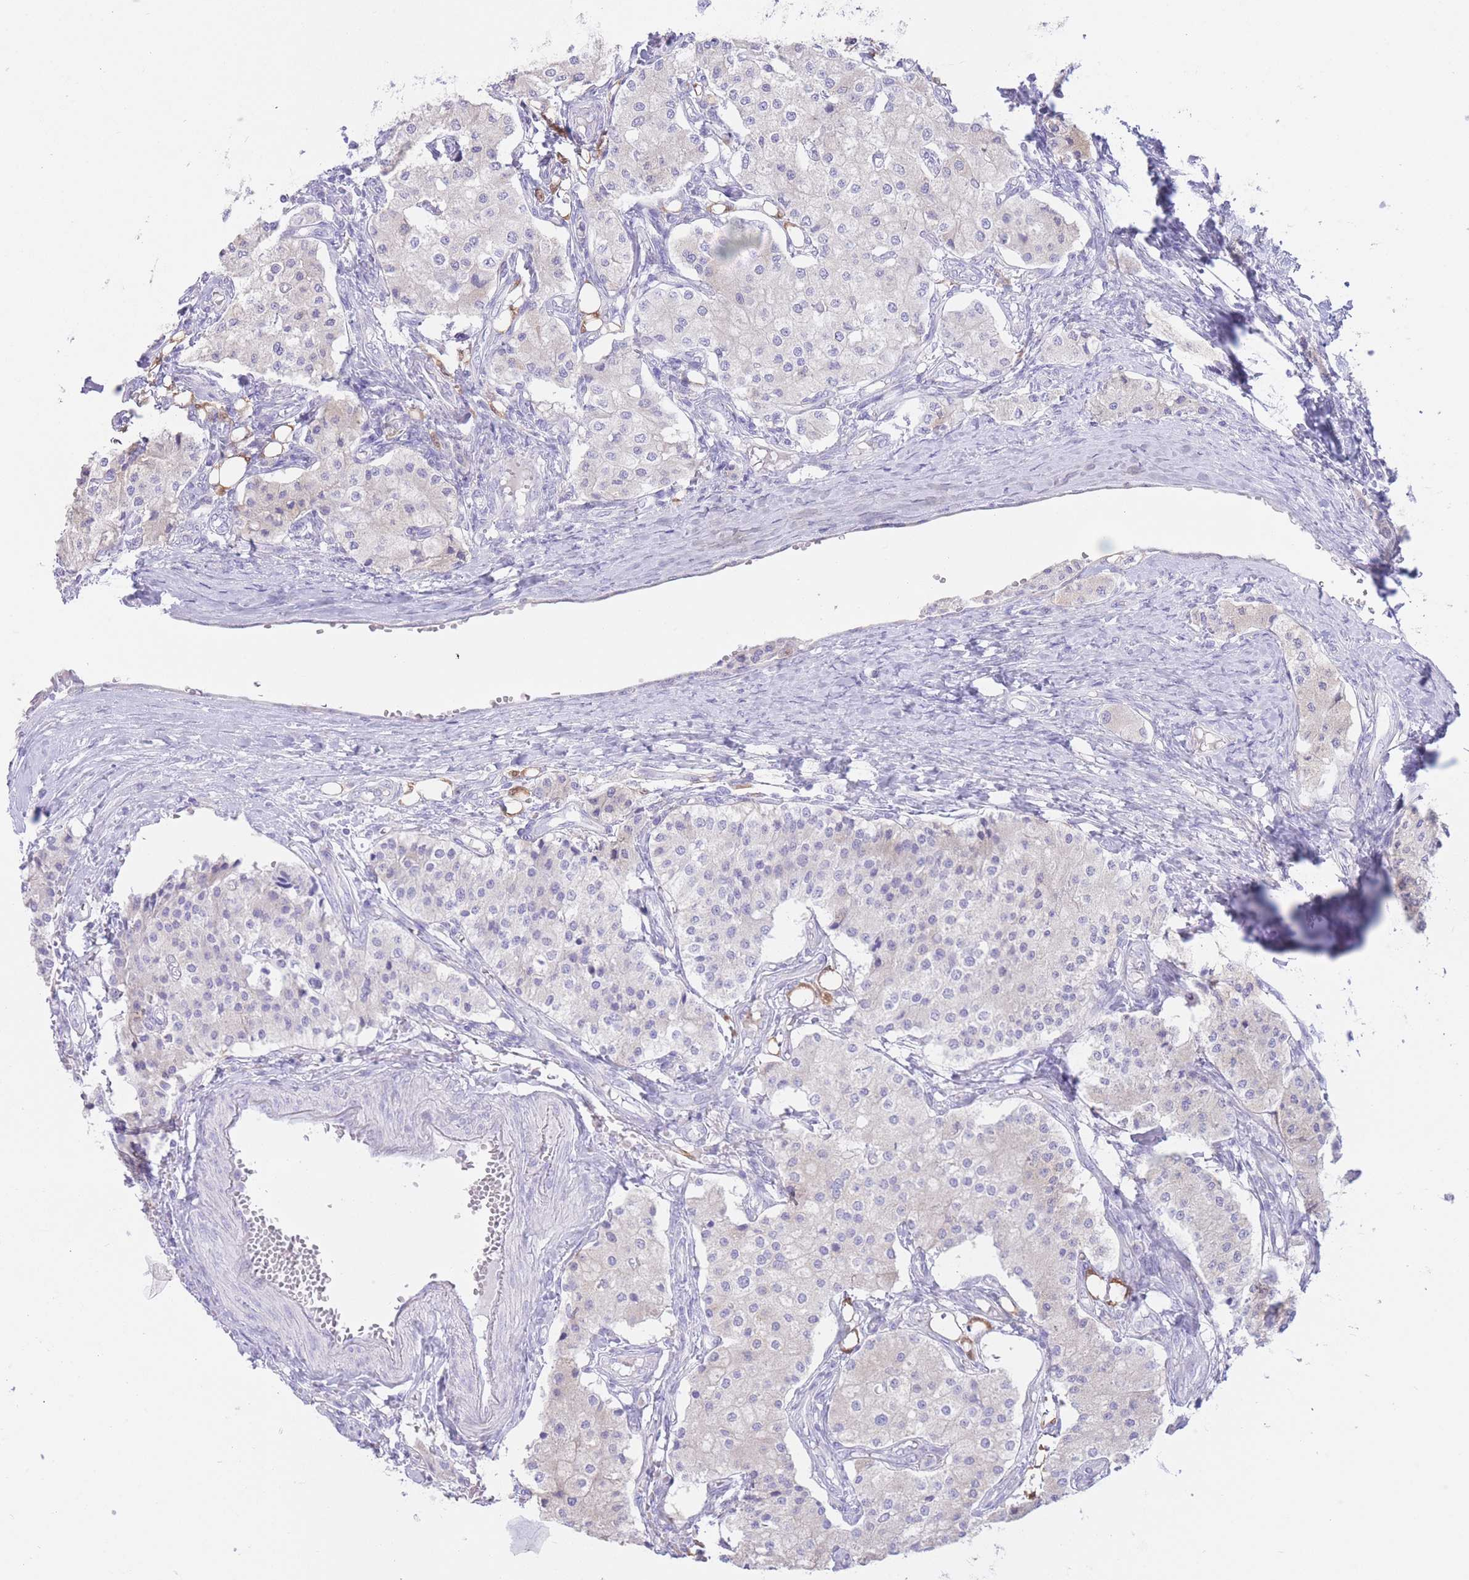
{"staining": {"intensity": "negative", "quantity": "none", "location": "none"}, "tissue": "carcinoid", "cell_type": "Tumor cells", "image_type": "cancer", "snomed": [{"axis": "morphology", "description": "Carcinoid, malignant, NOS"}, {"axis": "topography", "description": "Colon"}], "caption": "Carcinoid was stained to show a protein in brown. There is no significant expression in tumor cells.", "gene": "FAH", "patient": {"sex": "female", "age": 52}}